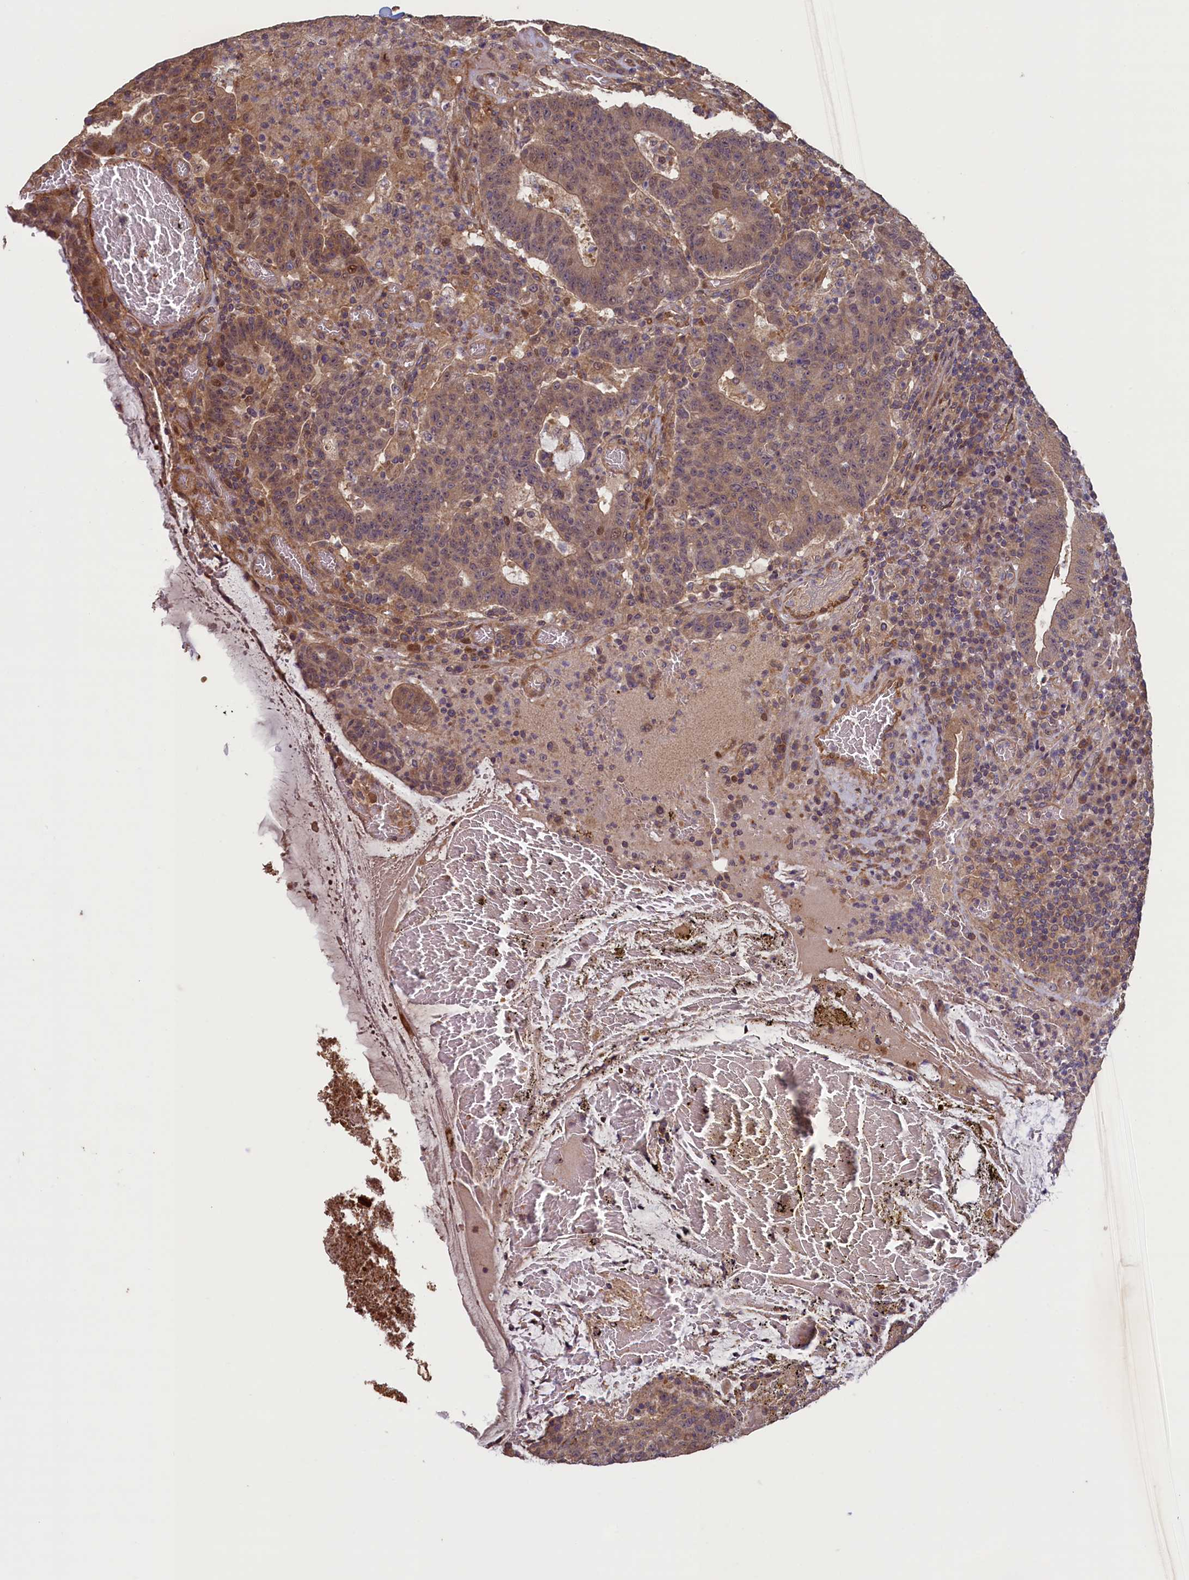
{"staining": {"intensity": "weak", "quantity": ">75%", "location": "cytoplasmic/membranous,nuclear"}, "tissue": "colorectal cancer", "cell_type": "Tumor cells", "image_type": "cancer", "snomed": [{"axis": "morphology", "description": "Adenocarcinoma, NOS"}, {"axis": "topography", "description": "Colon"}], "caption": "Approximately >75% of tumor cells in human colorectal cancer (adenocarcinoma) reveal weak cytoplasmic/membranous and nuclear protein expression as visualized by brown immunohistochemical staining.", "gene": "CIAO2B", "patient": {"sex": "female", "age": 75}}